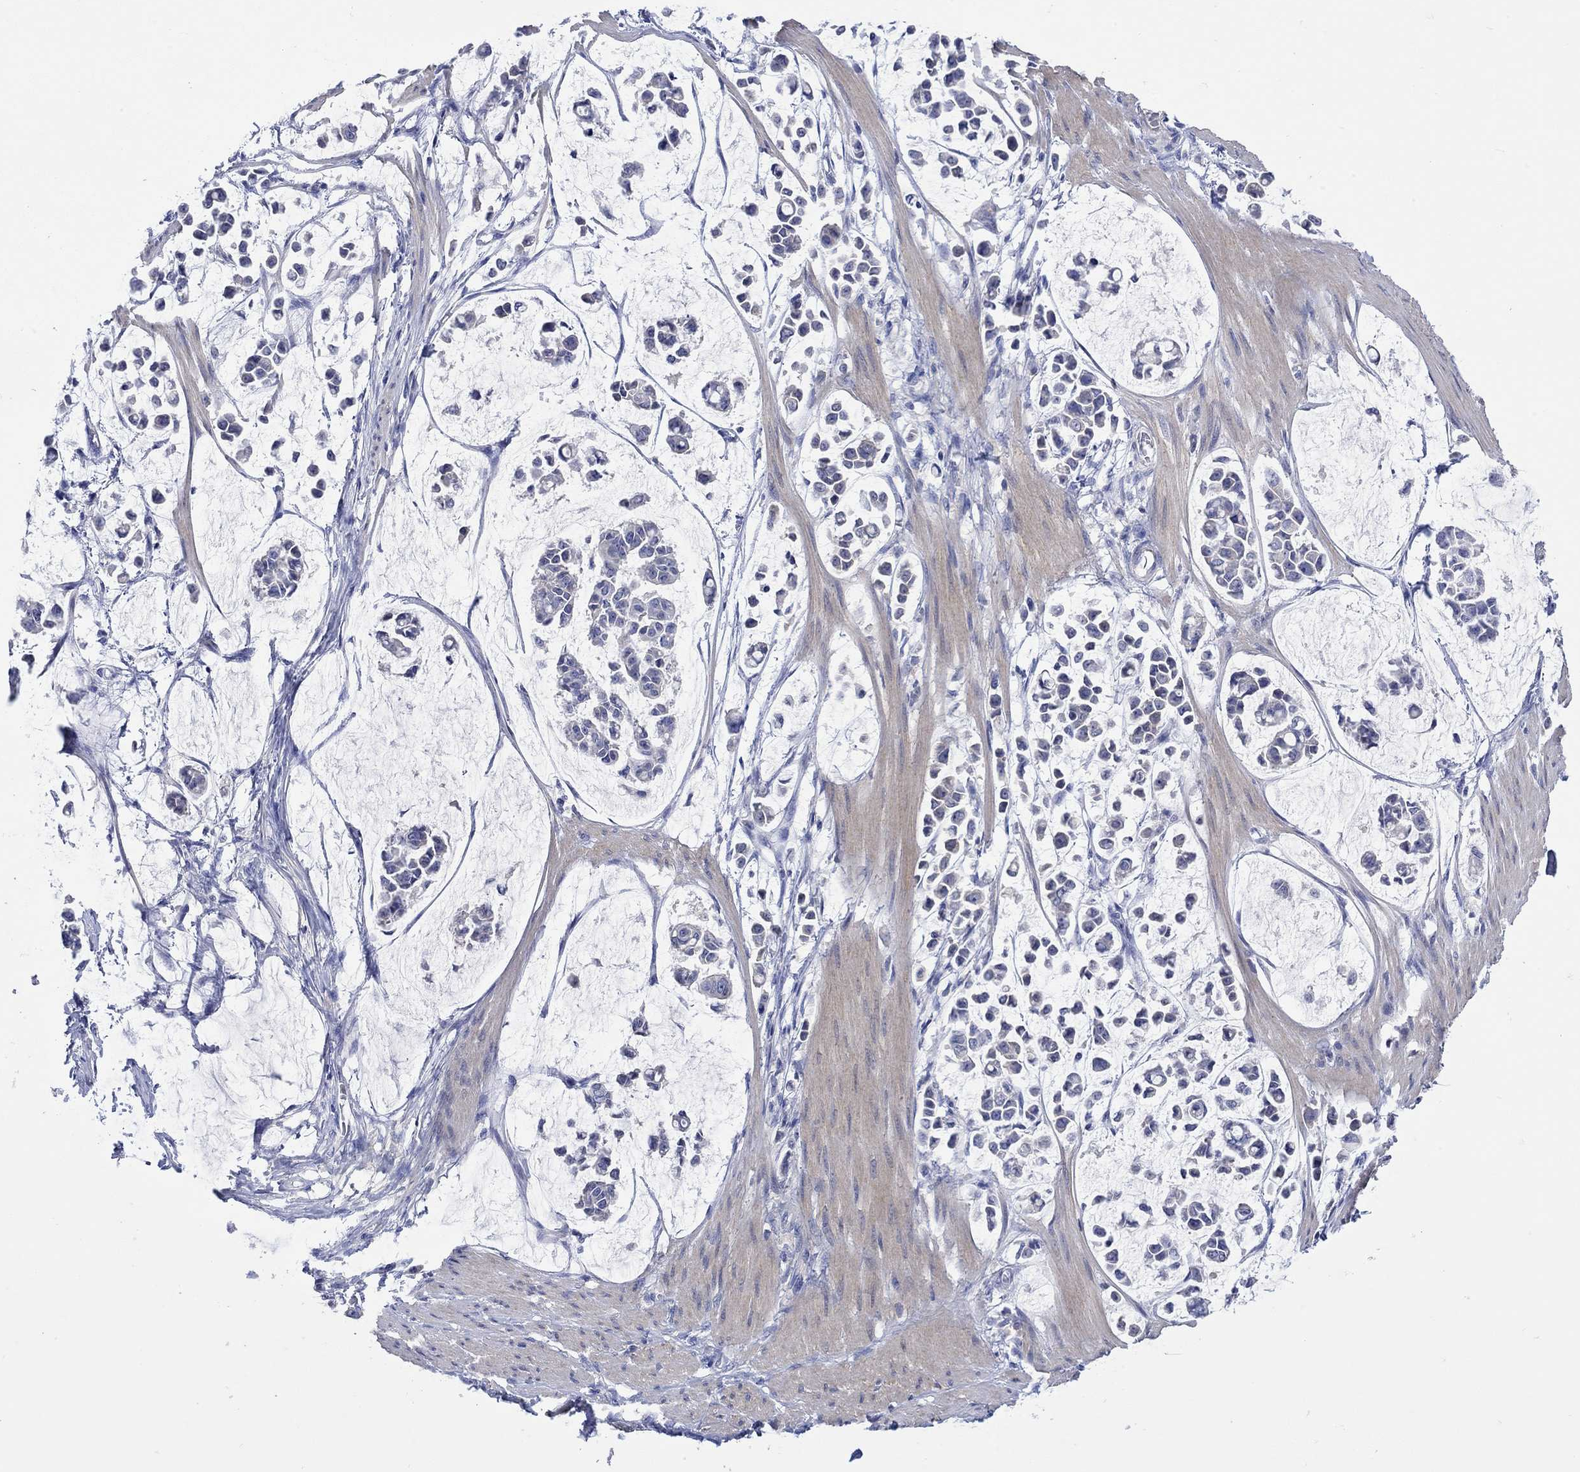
{"staining": {"intensity": "negative", "quantity": "none", "location": "none"}, "tissue": "stomach cancer", "cell_type": "Tumor cells", "image_type": "cancer", "snomed": [{"axis": "morphology", "description": "Adenocarcinoma, NOS"}, {"axis": "topography", "description": "Stomach"}], "caption": "There is no significant staining in tumor cells of stomach cancer.", "gene": "MSI1", "patient": {"sex": "male", "age": 82}}